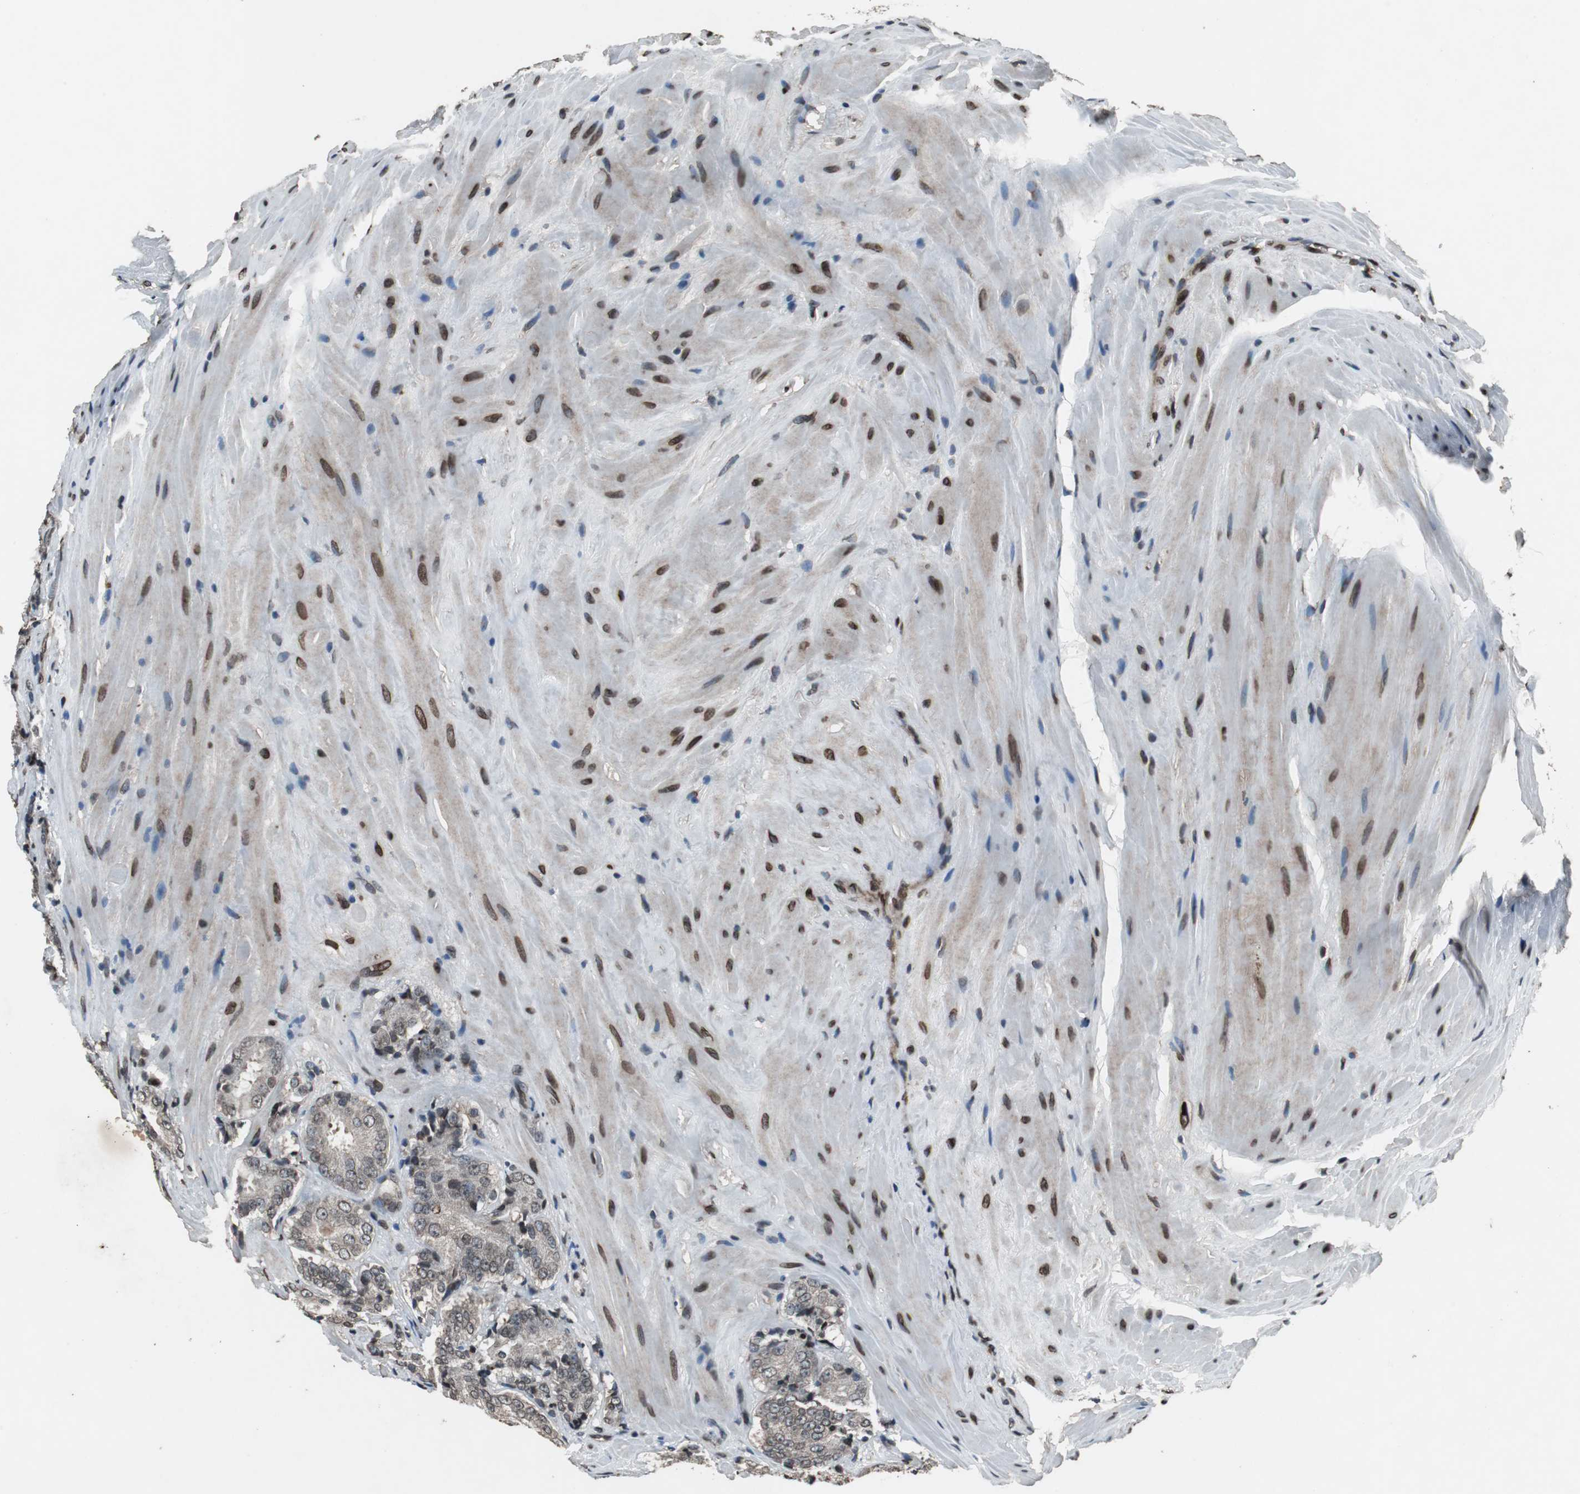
{"staining": {"intensity": "moderate", "quantity": "<25%", "location": "cytoplasmic/membranous,nuclear"}, "tissue": "prostate cancer", "cell_type": "Tumor cells", "image_type": "cancer", "snomed": [{"axis": "morphology", "description": "Adenocarcinoma, High grade"}, {"axis": "topography", "description": "Prostate"}], "caption": "An IHC histopathology image of neoplastic tissue is shown. Protein staining in brown labels moderate cytoplasmic/membranous and nuclear positivity in high-grade adenocarcinoma (prostate) within tumor cells.", "gene": "LMNA", "patient": {"sex": "male", "age": 70}}